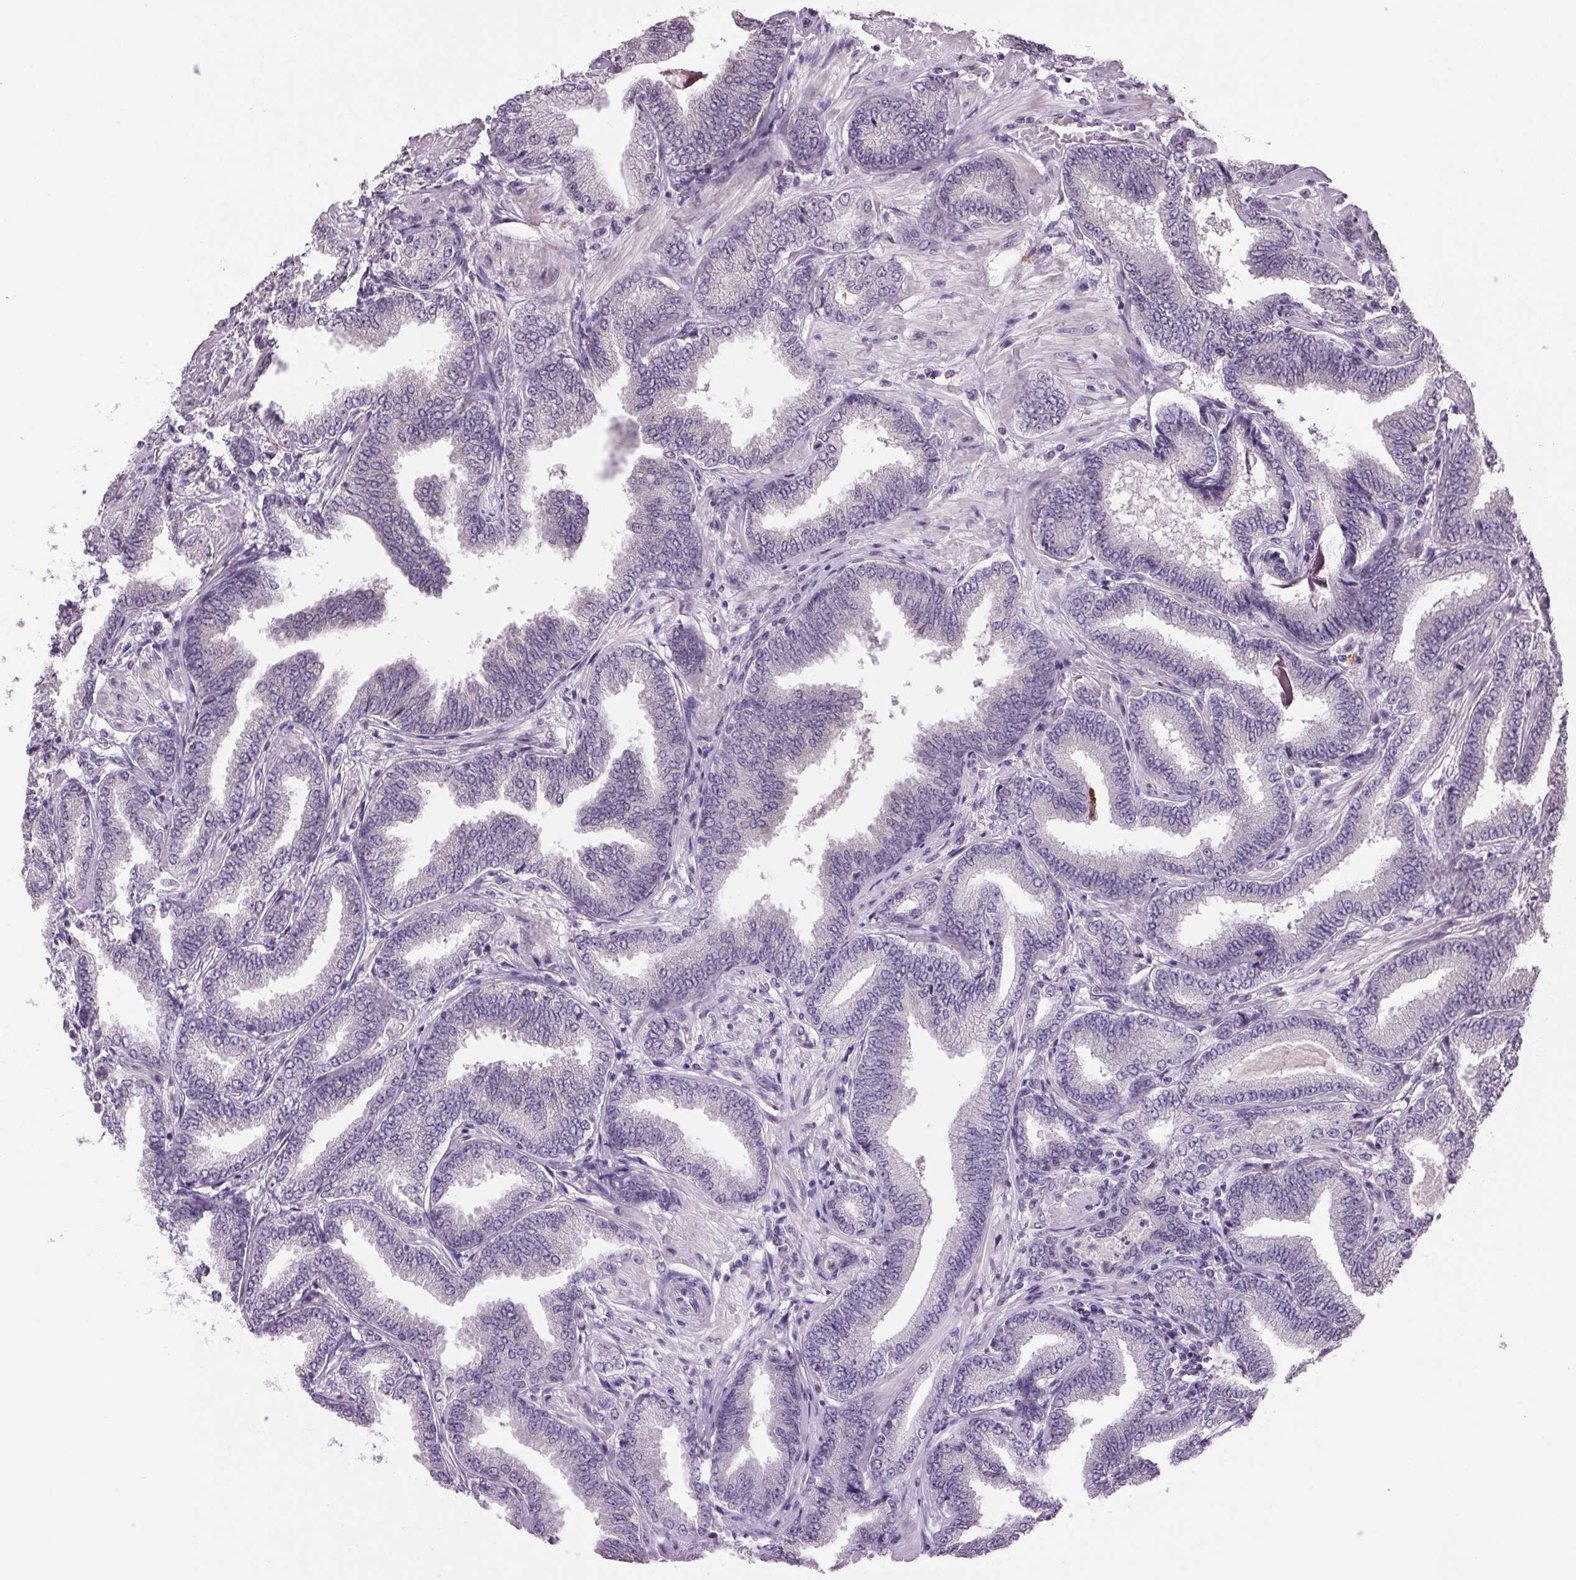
{"staining": {"intensity": "negative", "quantity": "none", "location": "none"}, "tissue": "prostate cancer", "cell_type": "Tumor cells", "image_type": "cancer", "snomed": [{"axis": "morphology", "description": "Adenocarcinoma, Low grade"}, {"axis": "topography", "description": "Prostate"}], "caption": "A high-resolution photomicrograph shows IHC staining of prostate low-grade adenocarcinoma, which reveals no significant positivity in tumor cells.", "gene": "VWA3B", "patient": {"sex": "male", "age": 55}}